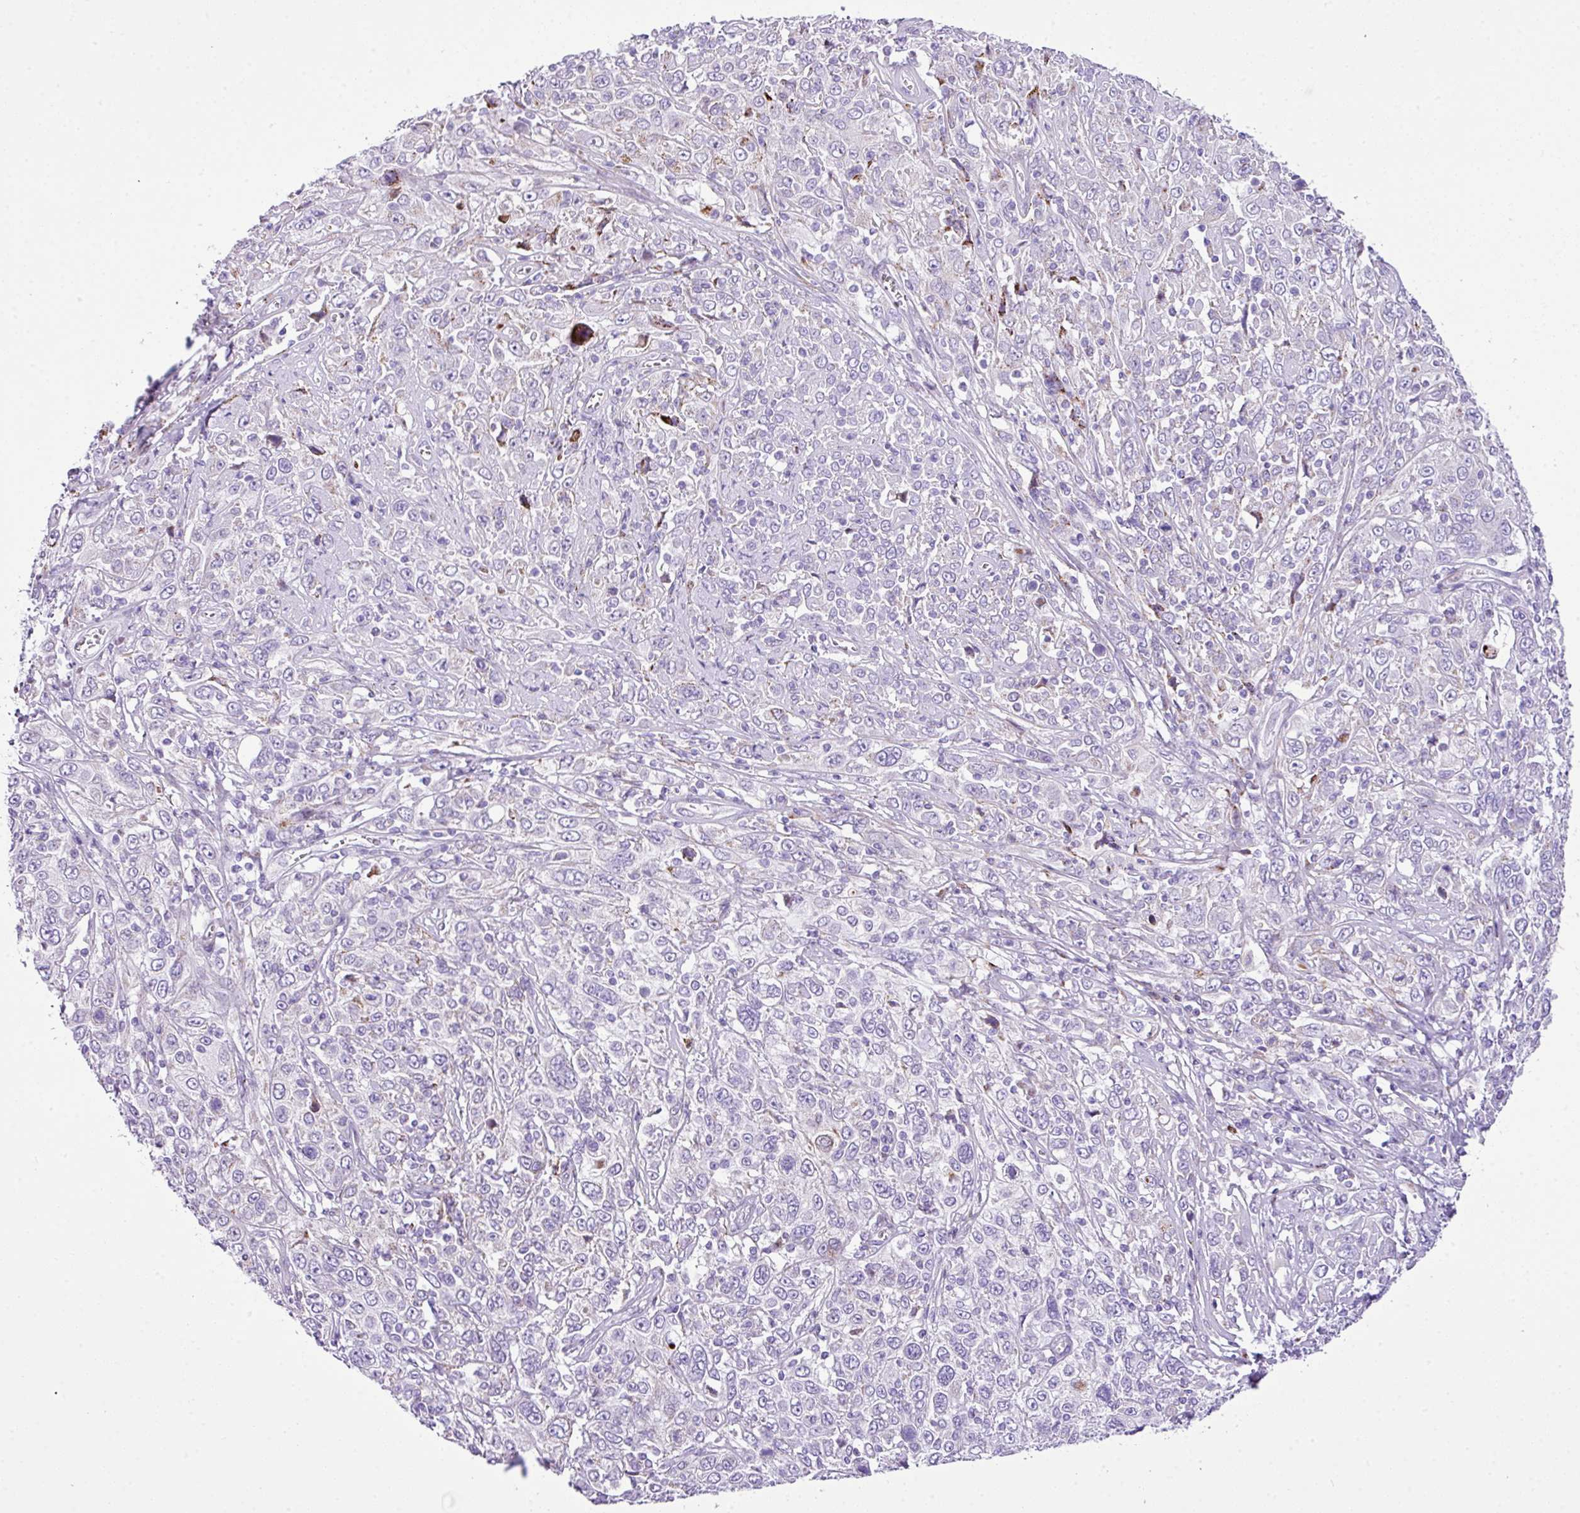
{"staining": {"intensity": "moderate", "quantity": "<25%", "location": "cytoplasmic/membranous"}, "tissue": "cervical cancer", "cell_type": "Tumor cells", "image_type": "cancer", "snomed": [{"axis": "morphology", "description": "Squamous cell carcinoma, NOS"}, {"axis": "topography", "description": "Cervix"}], "caption": "High-power microscopy captured an immunohistochemistry (IHC) image of squamous cell carcinoma (cervical), revealing moderate cytoplasmic/membranous expression in about <25% of tumor cells.", "gene": "RCAN2", "patient": {"sex": "female", "age": 46}}